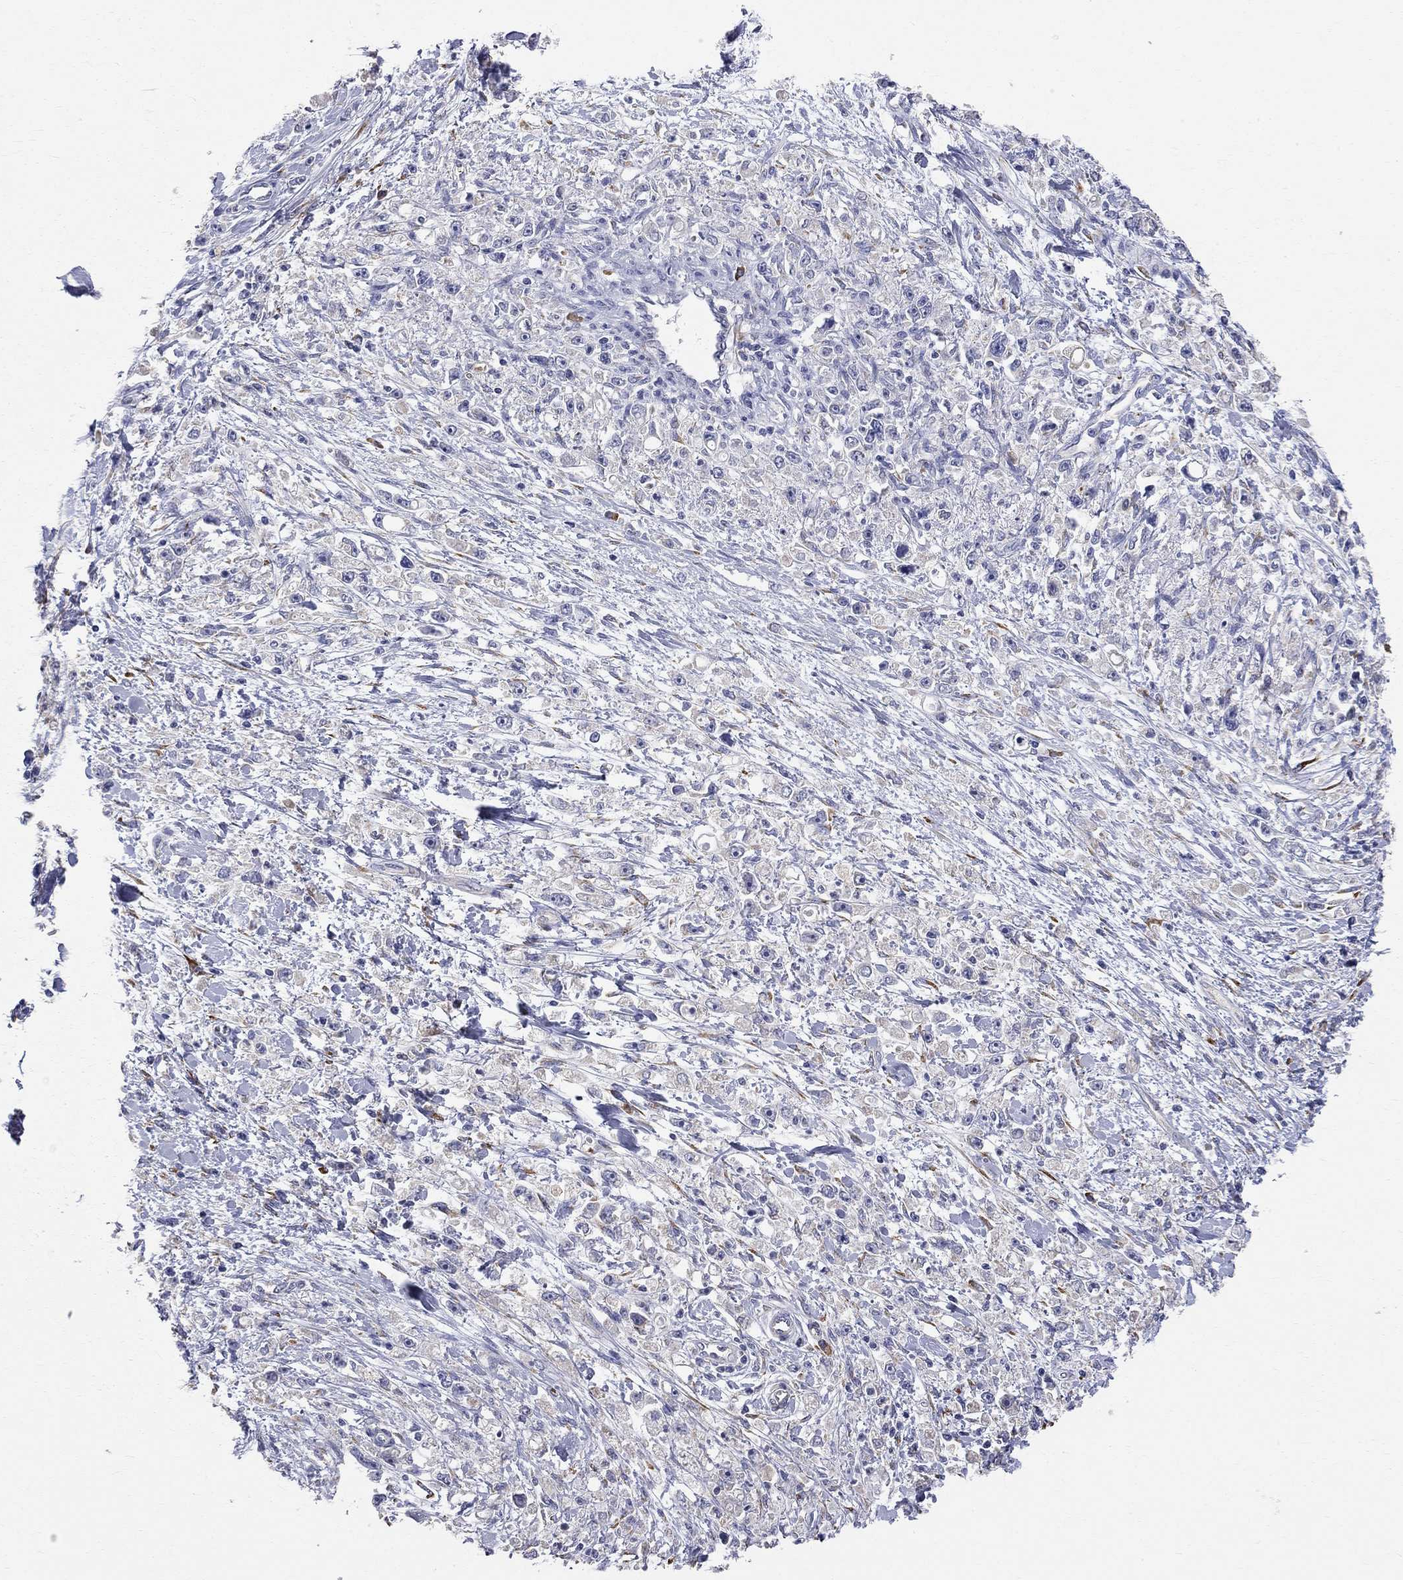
{"staining": {"intensity": "negative", "quantity": "none", "location": "none"}, "tissue": "stomach cancer", "cell_type": "Tumor cells", "image_type": "cancer", "snomed": [{"axis": "morphology", "description": "Adenocarcinoma, NOS"}, {"axis": "topography", "description": "Stomach"}], "caption": "Photomicrograph shows no protein expression in tumor cells of stomach cancer (adenocarcinoma) tissue.", "gene": "CASTOR1", "patient": {"sex": "female", "age": 59}}